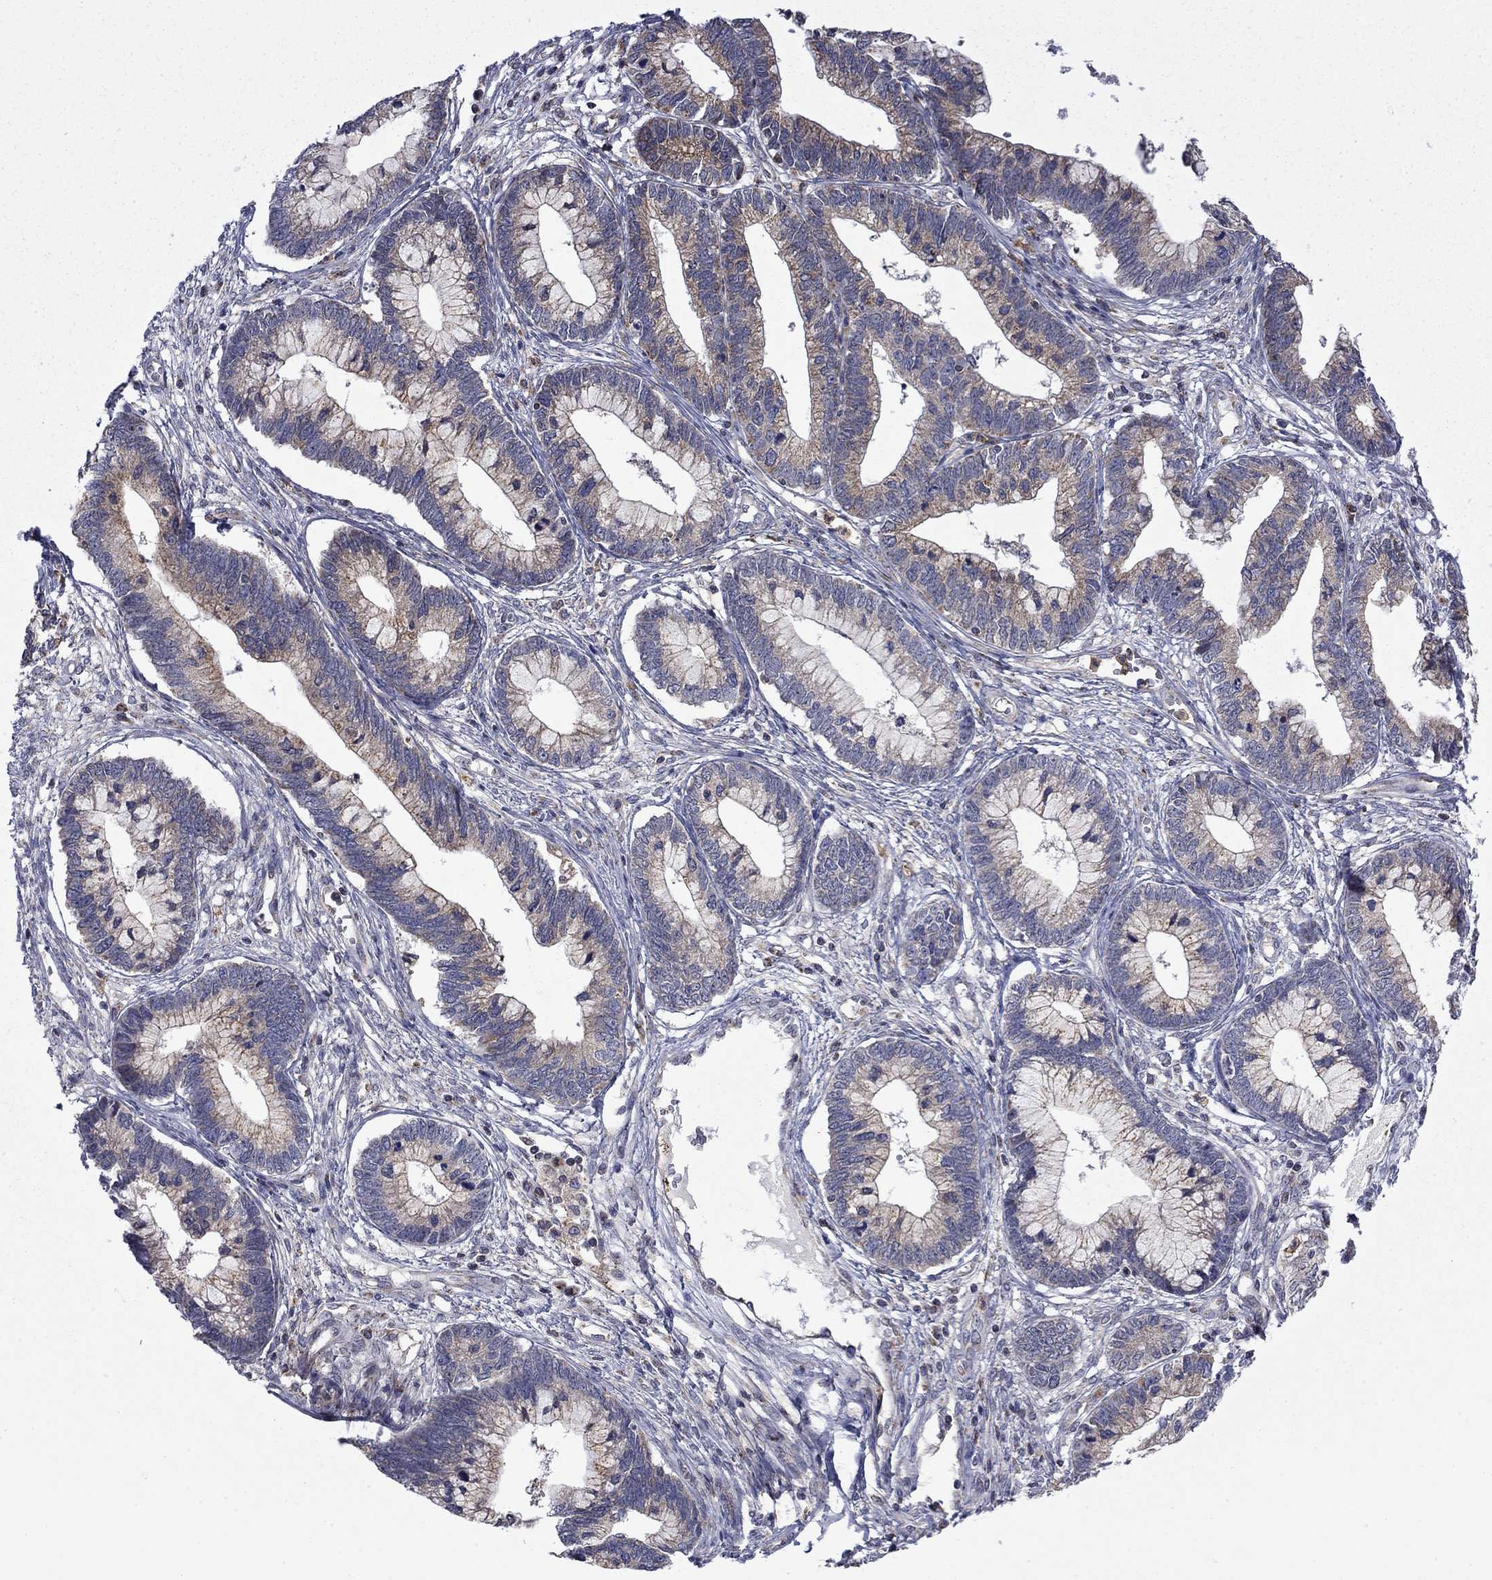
{"staining": {"intensity": "moderate", "quantity": "<25%", "location": "cytoplasmic/membranous"}, "tissue": "cervical cancer", "cell_type": "Tumor cells", "image_type": "cancer", "snomed": [{"axis": "morphology", "description": "Adenocarcinoma, NOS"}, {"axis": "topography", "description": "Cervix"}], "caption": "This is a micrograph of immunohistochemistry (IHC) staining of cervical adenocarcinoma, which shows moderate positivity in the cytoplasmic/membranous of tumor cells.", "gene": "DOP1B", "patient": {"sex": "female", "age": 44}}